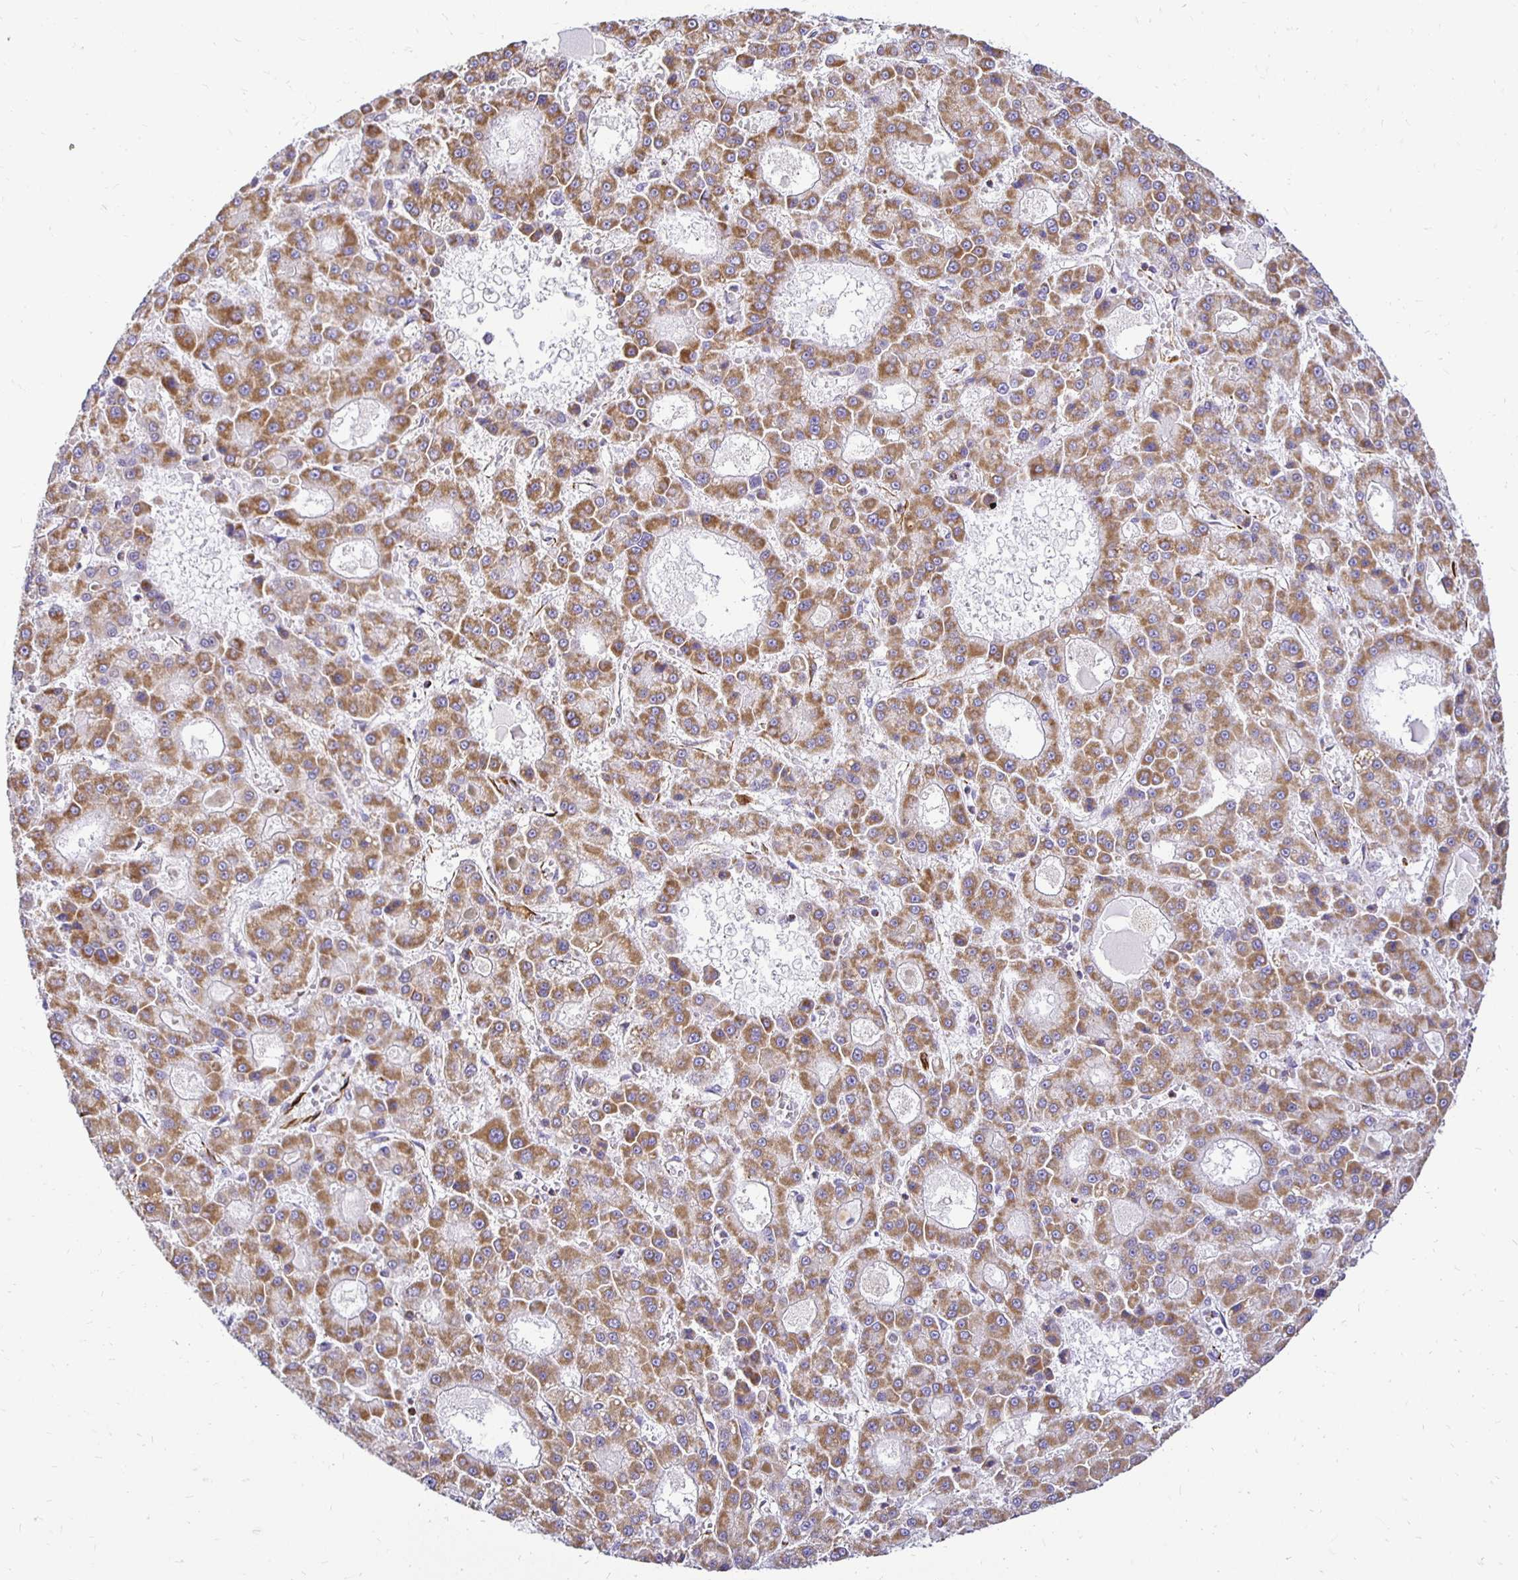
{"staining": {"intensity": "moderate", "quantity": ">75%", "location": "cytoplasmic/membranous"}, "tissue": "liver cancer", "cell_type": "Tumor cells", "image_type": "cancer", "snomed": [{"axis": "morphology", "description": "Carcinoma, Hepatocellular, NOS"}, {"axis": "topography", "description": "Liver"}], "caption": "There is medium levels of moderate cytoplasmic/membranous positivity in tumor cells of liver hepatocellular carcinoma, as demonstrated by immunohistochemical staining (brown color).", "gene": "PLAAT2", "patient": {"sex": "male", "age": 70}}